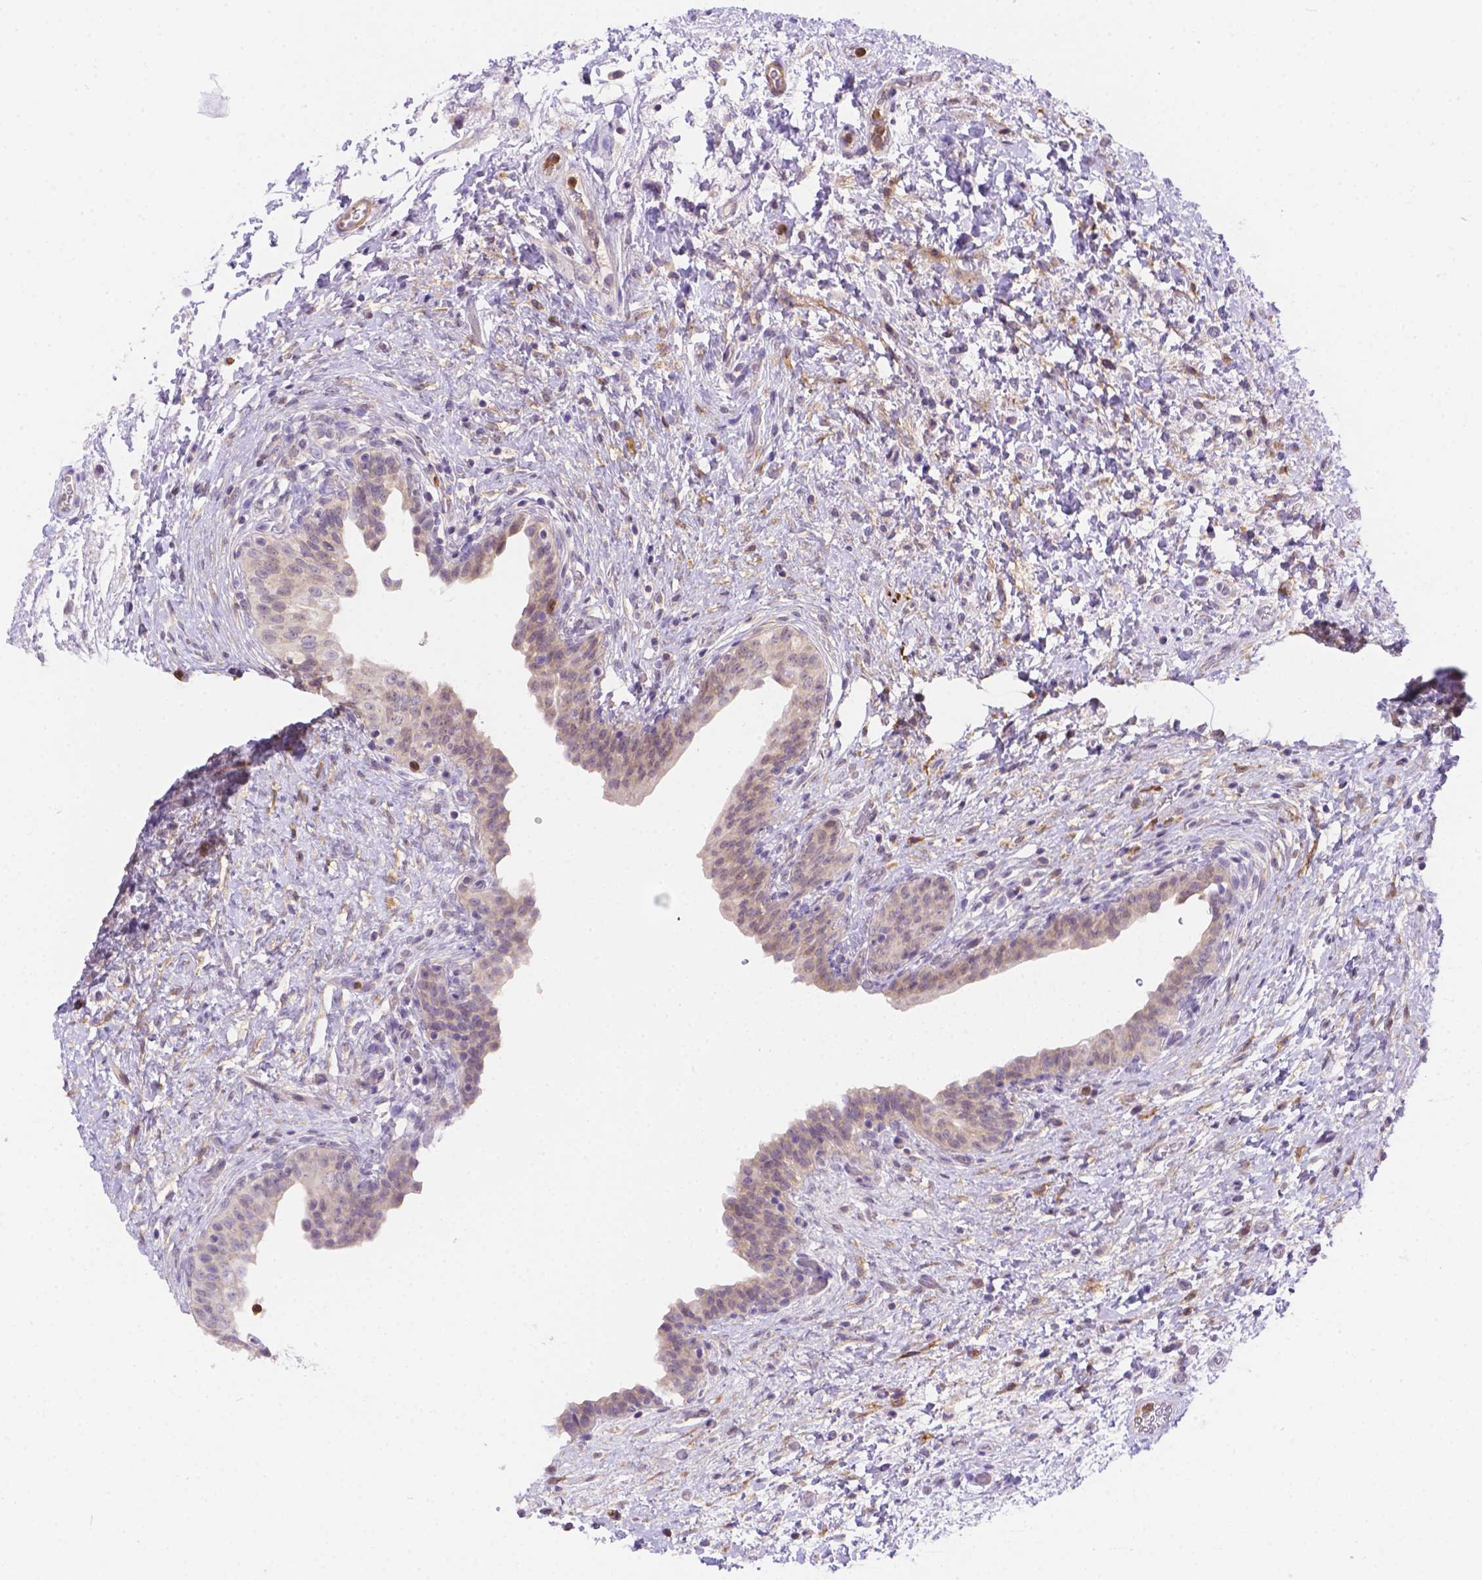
{"staining": {"intensity": "negative", "quantity": "none", "location": "none"}, "tissue": "urinary bladder", "cell_type": "Urothelial cells", "image_type": "normal", "snomed": [{"axis": "morphology", "description": "Normal tissue, NOS"}, {"axis": "topography", "description": "Urinary bladder"}], "caption": "IHC of unremarkable human urinary bladder reveals no staining in urothelial cells. The staining was performed using DAB to visualize the protein expression in brown, while the nuclei were stained in blue with hematoxylin (Magnification: 20x).", "gene": "NXPE2", "patient": {"sex": "male", "age": 69}}